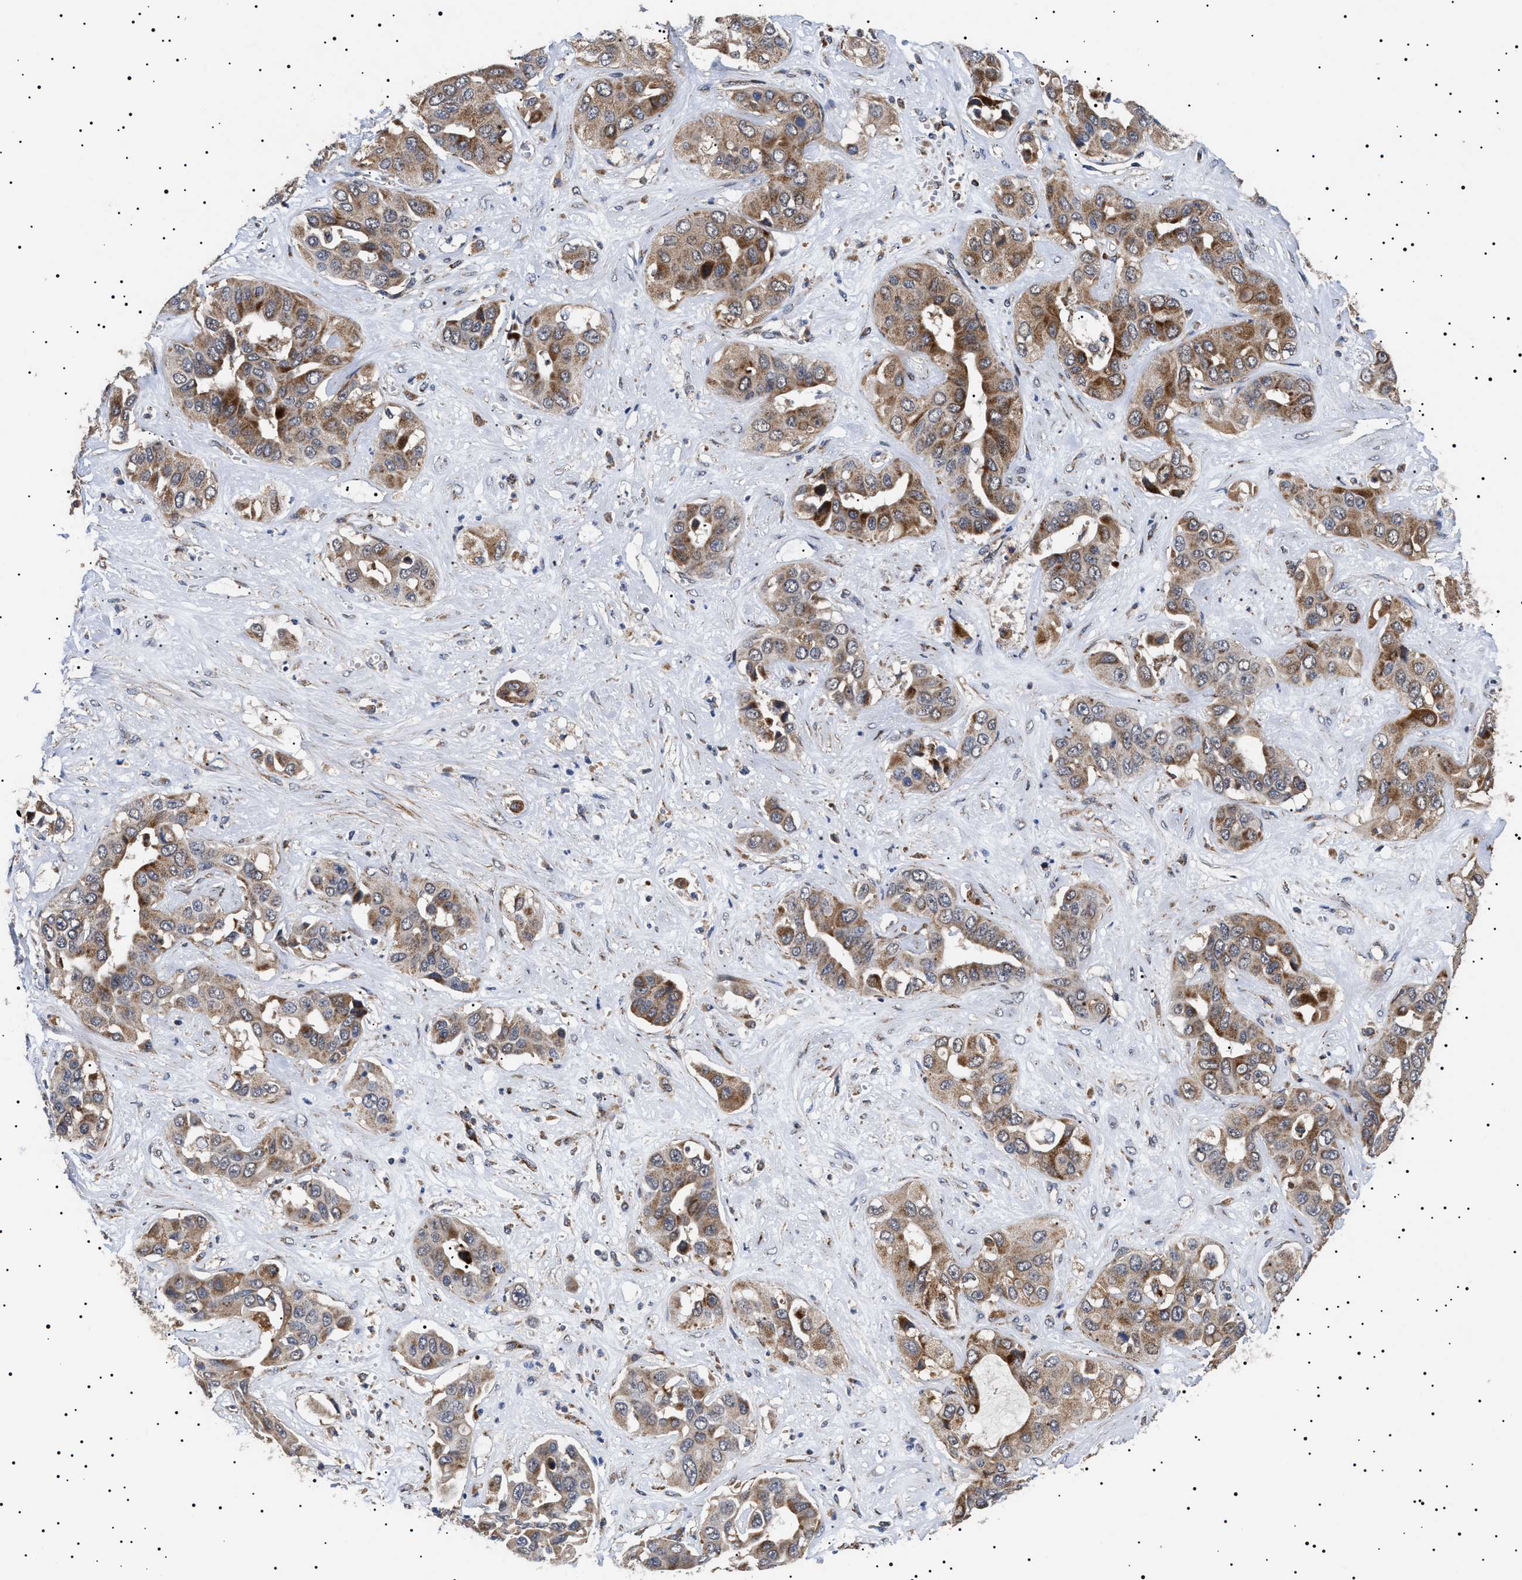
{"staining": {"intensity": "moderate", "quantity": ">75%", "location": "cytoplasmic/membranous"}, "tissue": "liver cancer", "cell_type": "Tumor cells", "image_type": "cancer", "snomed": [{"axis": "morphology", "description": "Cholangiocarcinoma"}, {"axis": "topography", "description": "Liver"}], "caption": "Human liver cholangiocarcinoma stained with a protein marker displays moderate staining in tumor cells.", "gene": "RAB34", "patient": {"sex": "female", "age": 52}}